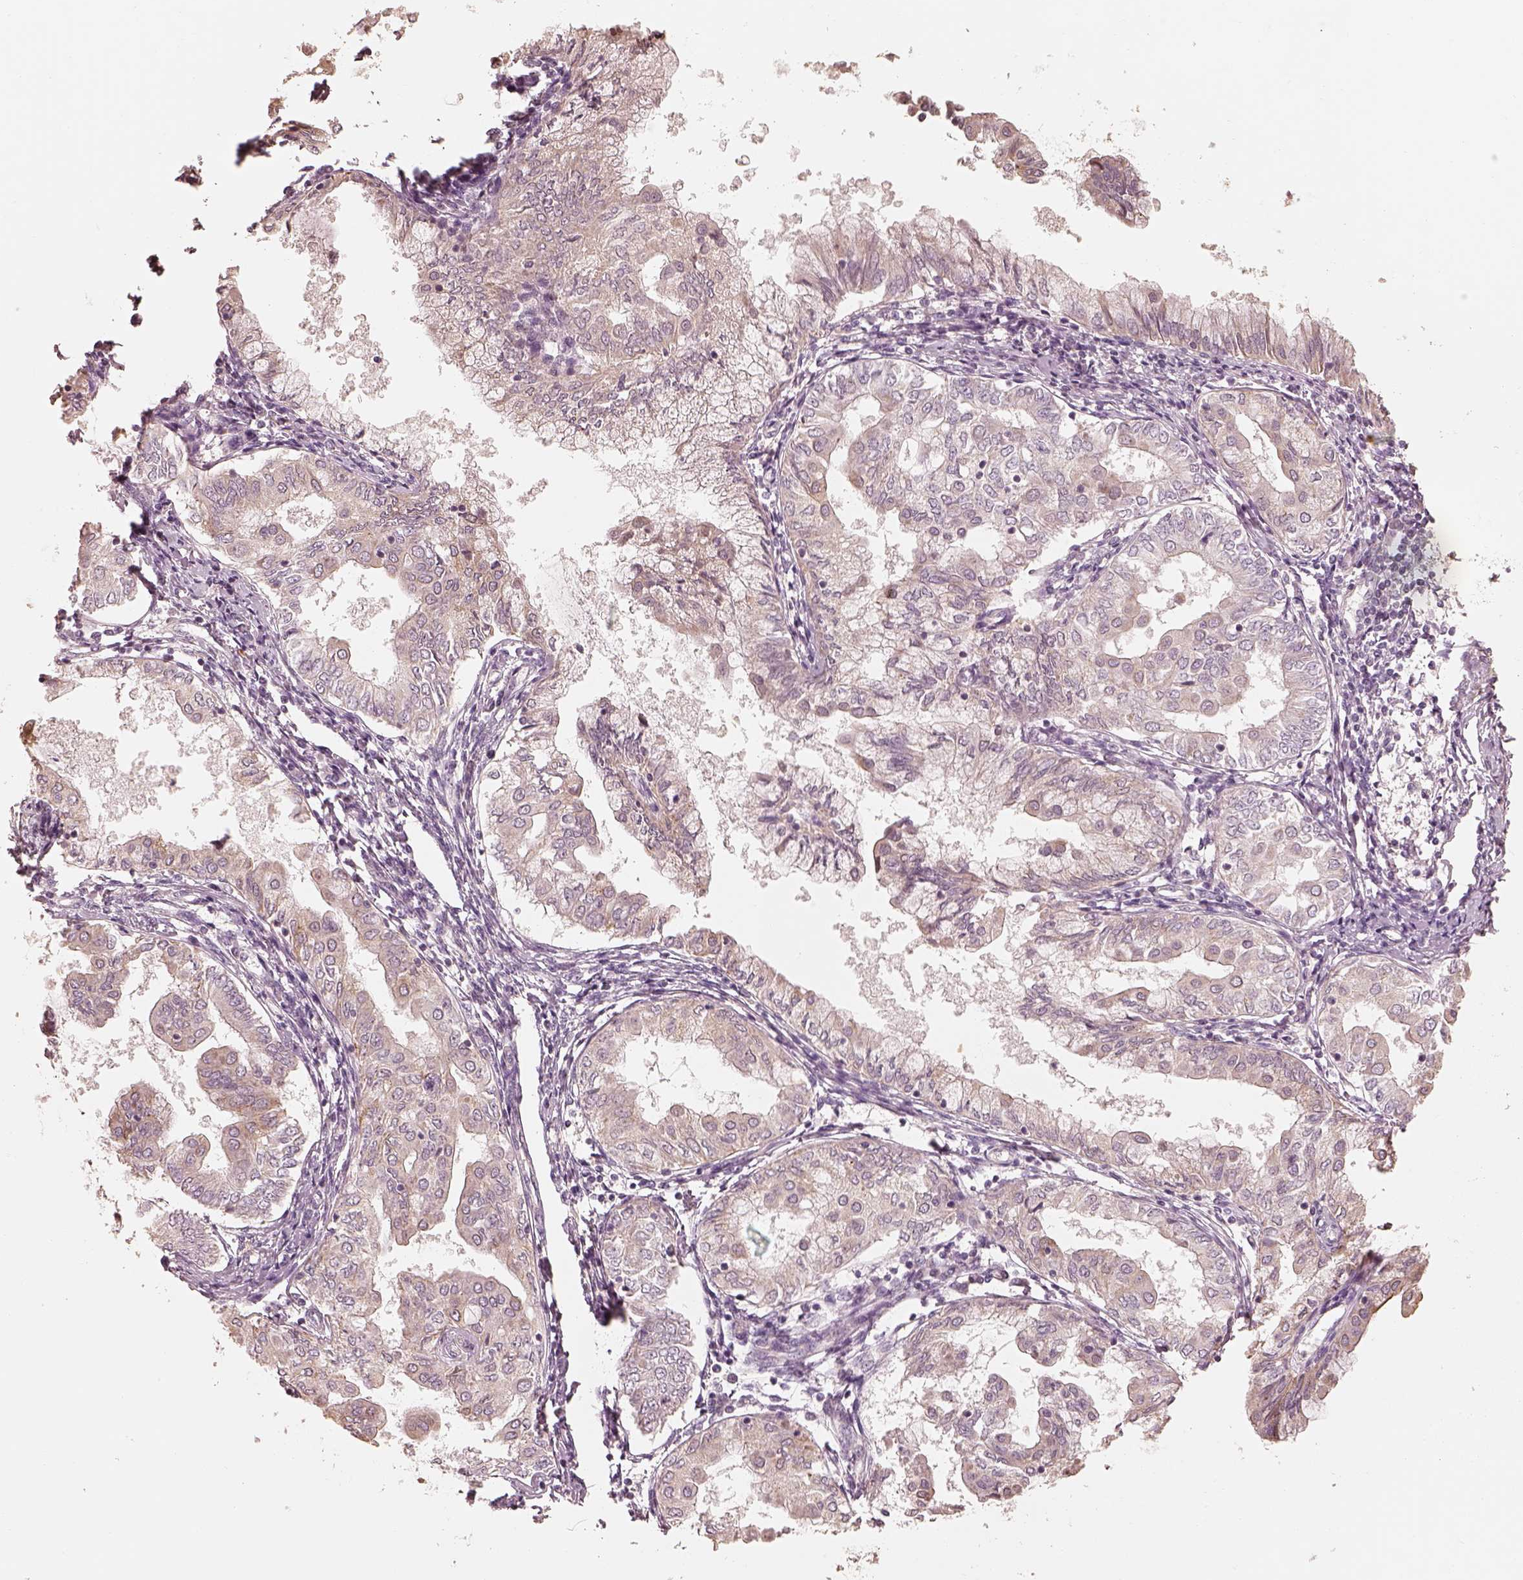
{"staining": {"intensity": "negative", "quantity": "none", "location": "none"}, "tissue": "endometrial cancer", "cell_type": "Tumor cells", "image_type": "cancer", "snomed": [{"axis": "morphology", "description": "Adenocarcinoma, NOS"}, {"axis": "topography", "description": "Endometrium"}], "caption": "Immunohistochemistry (IHC) image of human endometrial adenocarcinoma stained for a protein (brown), which exhibits no expression in tumor cells. Nuclei are stained in blue.", "gene": "SLC25A46", "patient": {"sex": "female", "age": 68}}